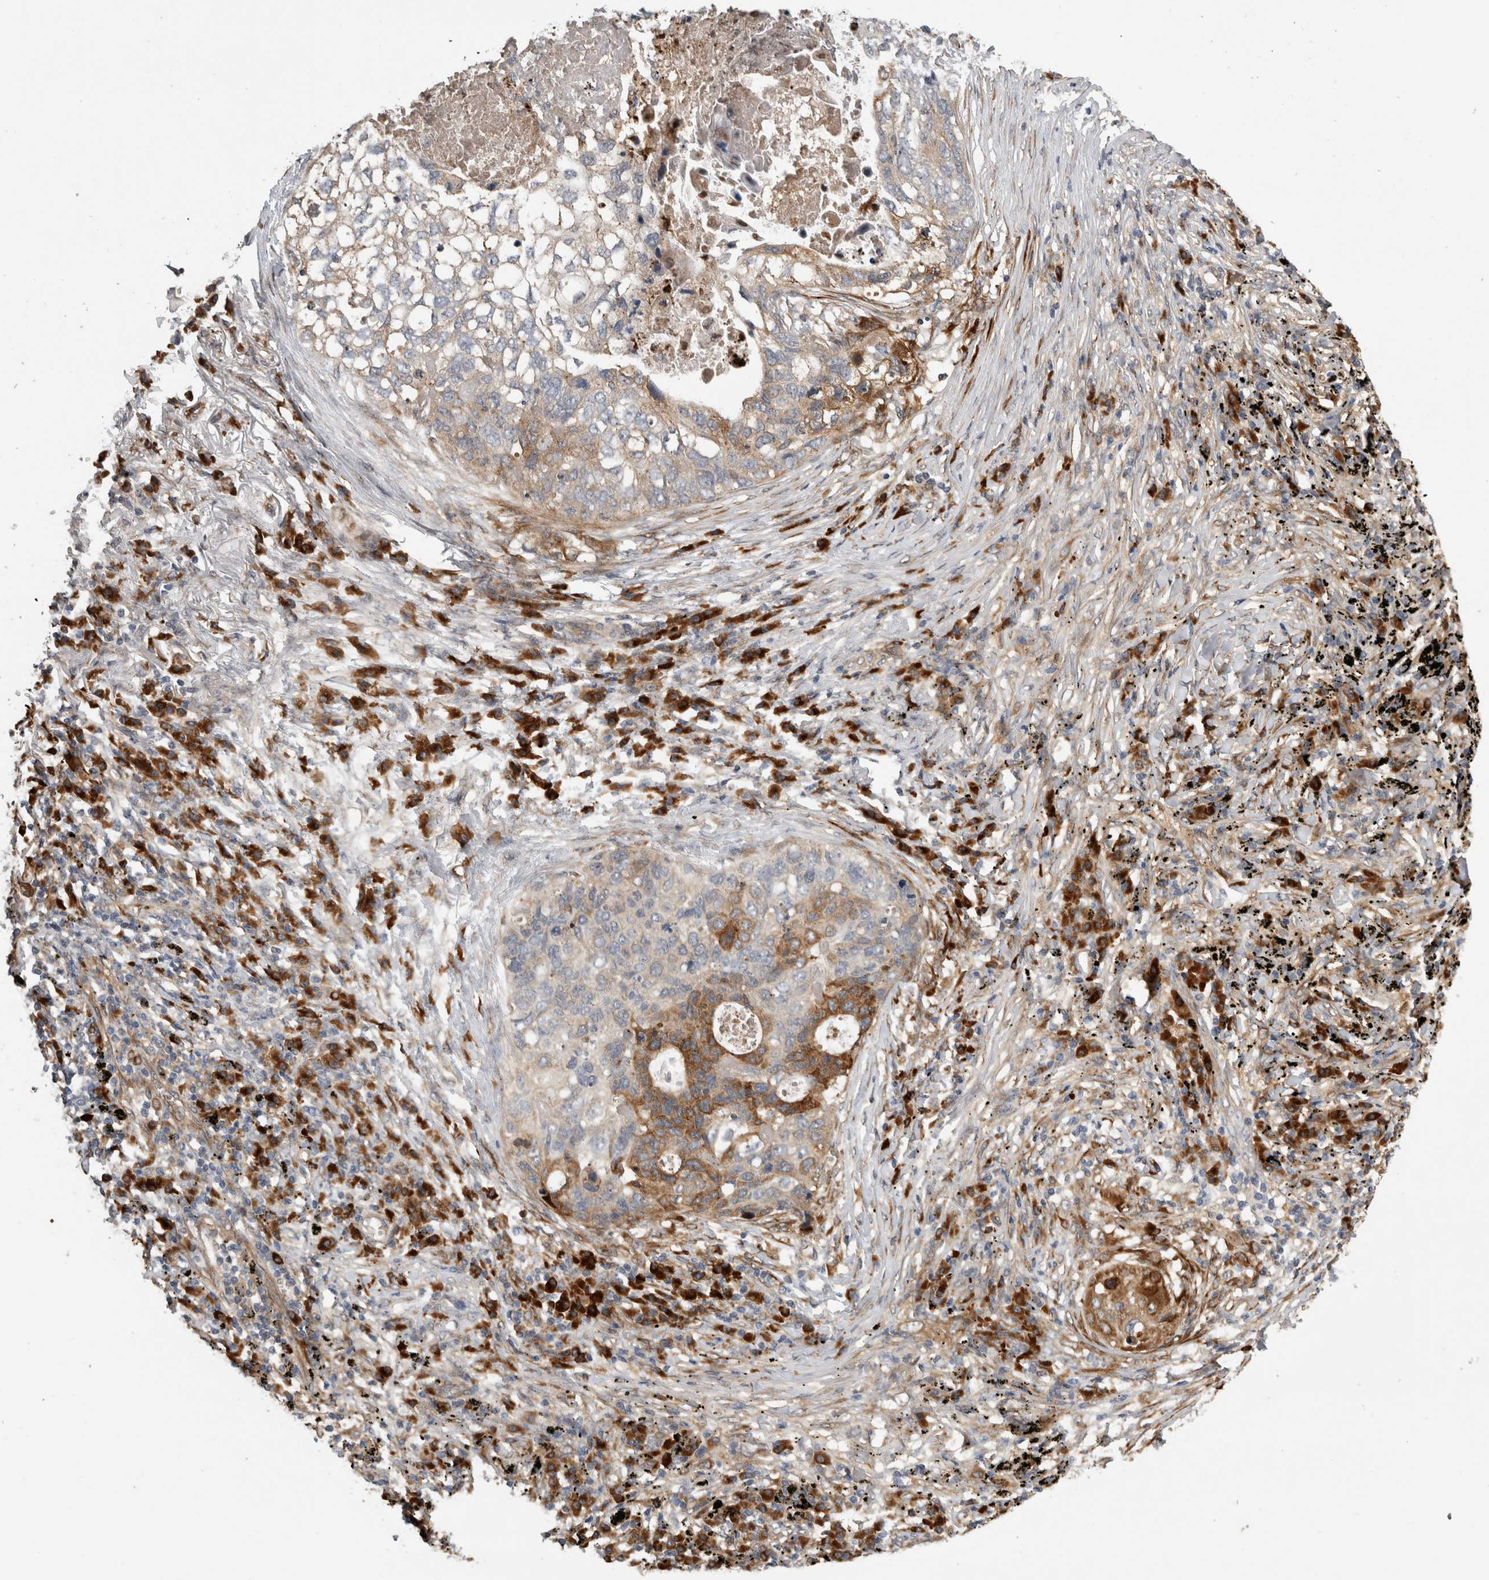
{"staining": {"intensity": "moderate", "quantity": "25%-75%", "location": "cytoplasmic/membranous"}, "tissue": "lung cancer", "cell_type": "Tumor cells", "image_type": "cancer", "snomed": [{"axis": "morphology", "description": "Squamous cell carcinoma, NOS"}, {"axis": "topography", "description": "Lung"}], "caption": "Approximately 25%-75% of tumor cells in human lung cancer reveal moderate cytoplasmic/membranous protein staining as visualized by brown immunohistochemical staining.", "gene": "APOL2", "patient": {"sex": "female", "age": 63}}